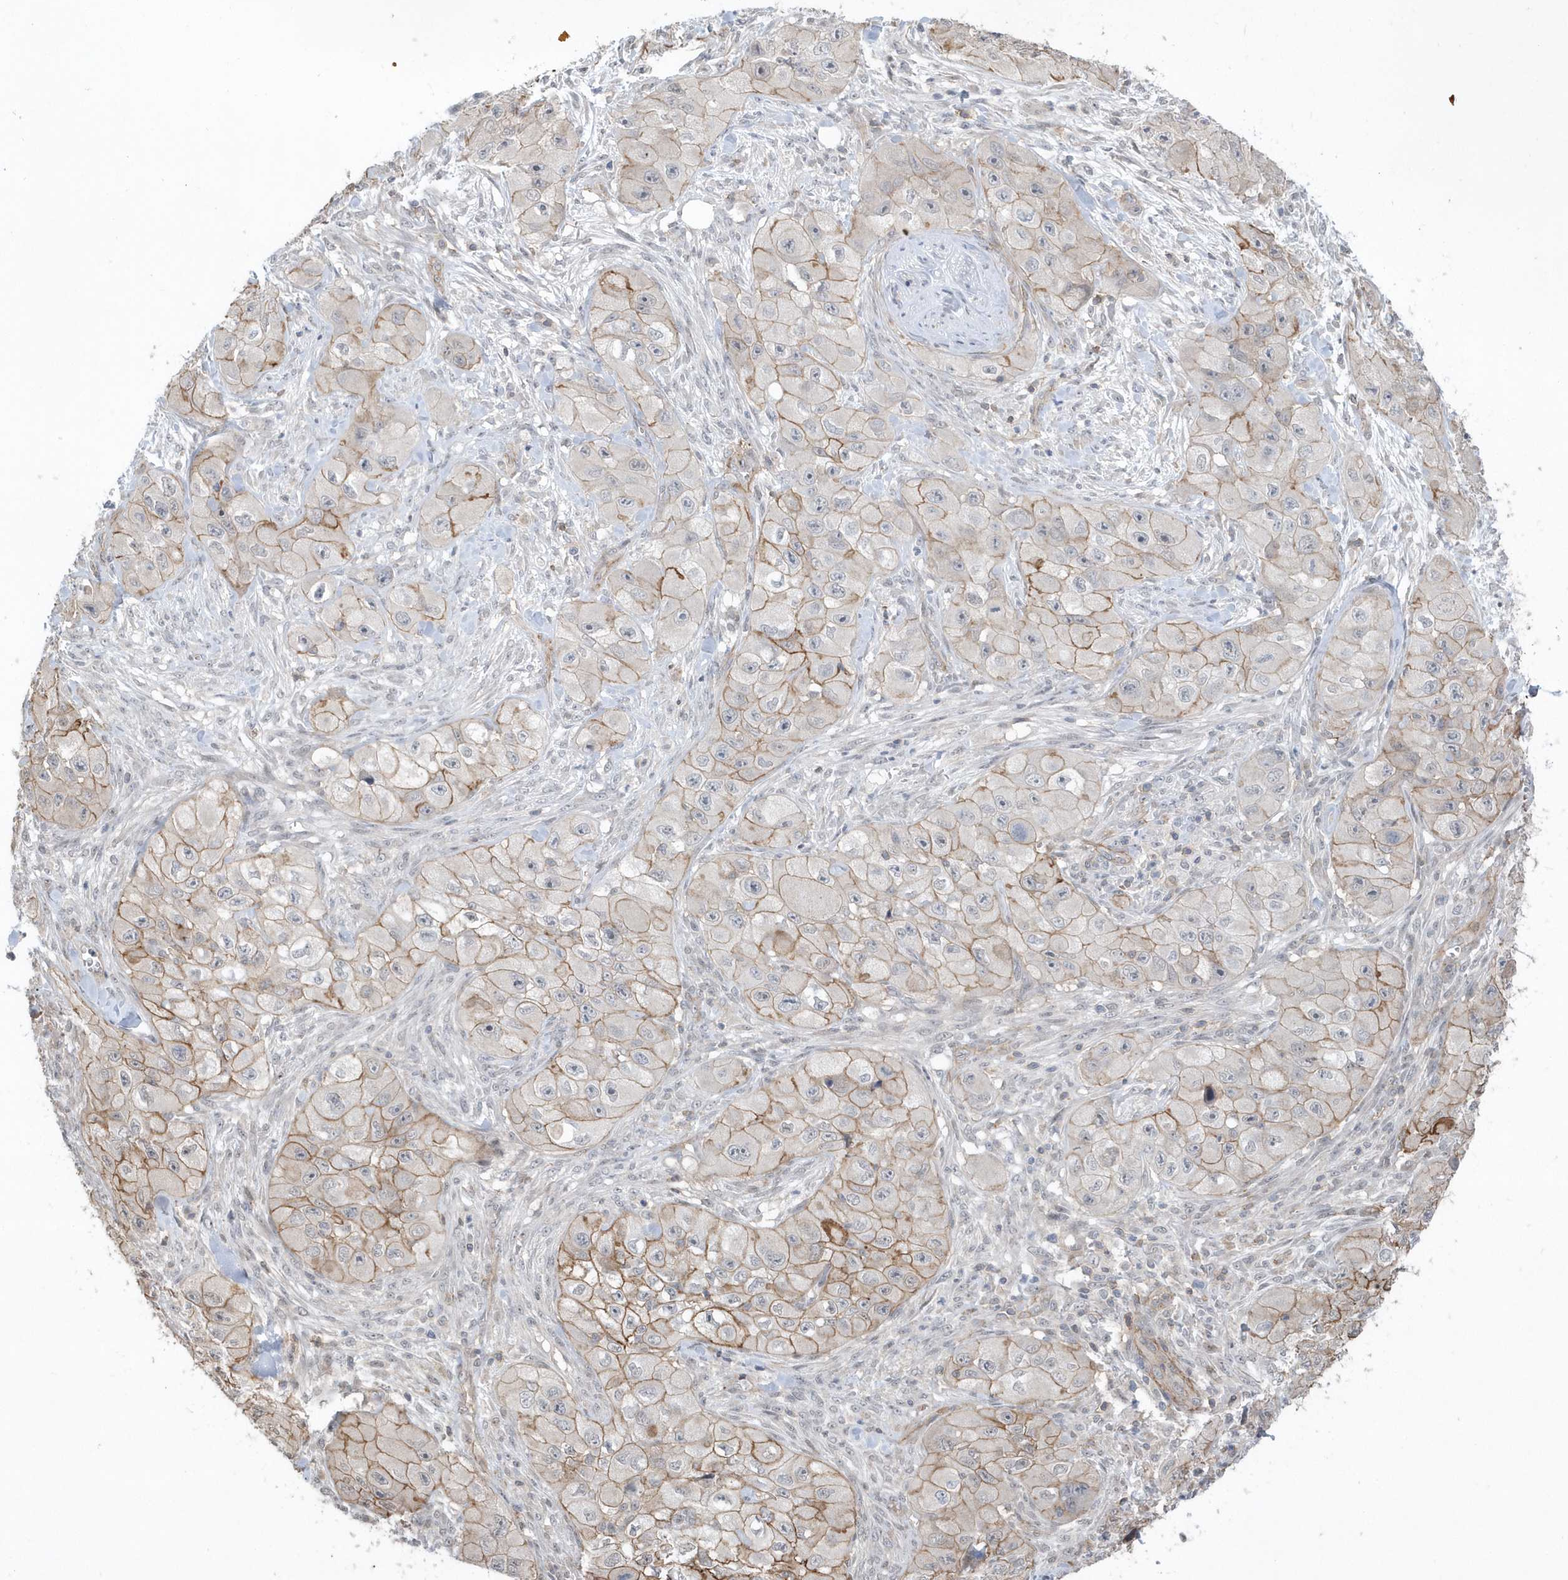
{"staining": {"intensity": "moderate", "quantity": "25%-75%", "location": "cytoplasmic/membranous"}, "tissue": "skin cancer", "cell_type": "Tumor cells", "image_type": "cancer", "snomed": [{"axis": "morphology", "description": "Squamous cell carcinoma, NOS"}, {"axis": "topography", "description": "Skin"}, {"axis": "topography", "description": "Subcutis"}], "caption": "Brown immunohistochemical staining in skin squamous cell carcinoma demonstrates moderate cytoplasmic/membranous expression in about 25%-75% of tumor cells. (Stains: DAB in brown, nuclei in blue, Microscopy: brightfield microscopy at high magnification).", "gene": "CRIP3", "patient": {"sex": "male", "age": 73}}